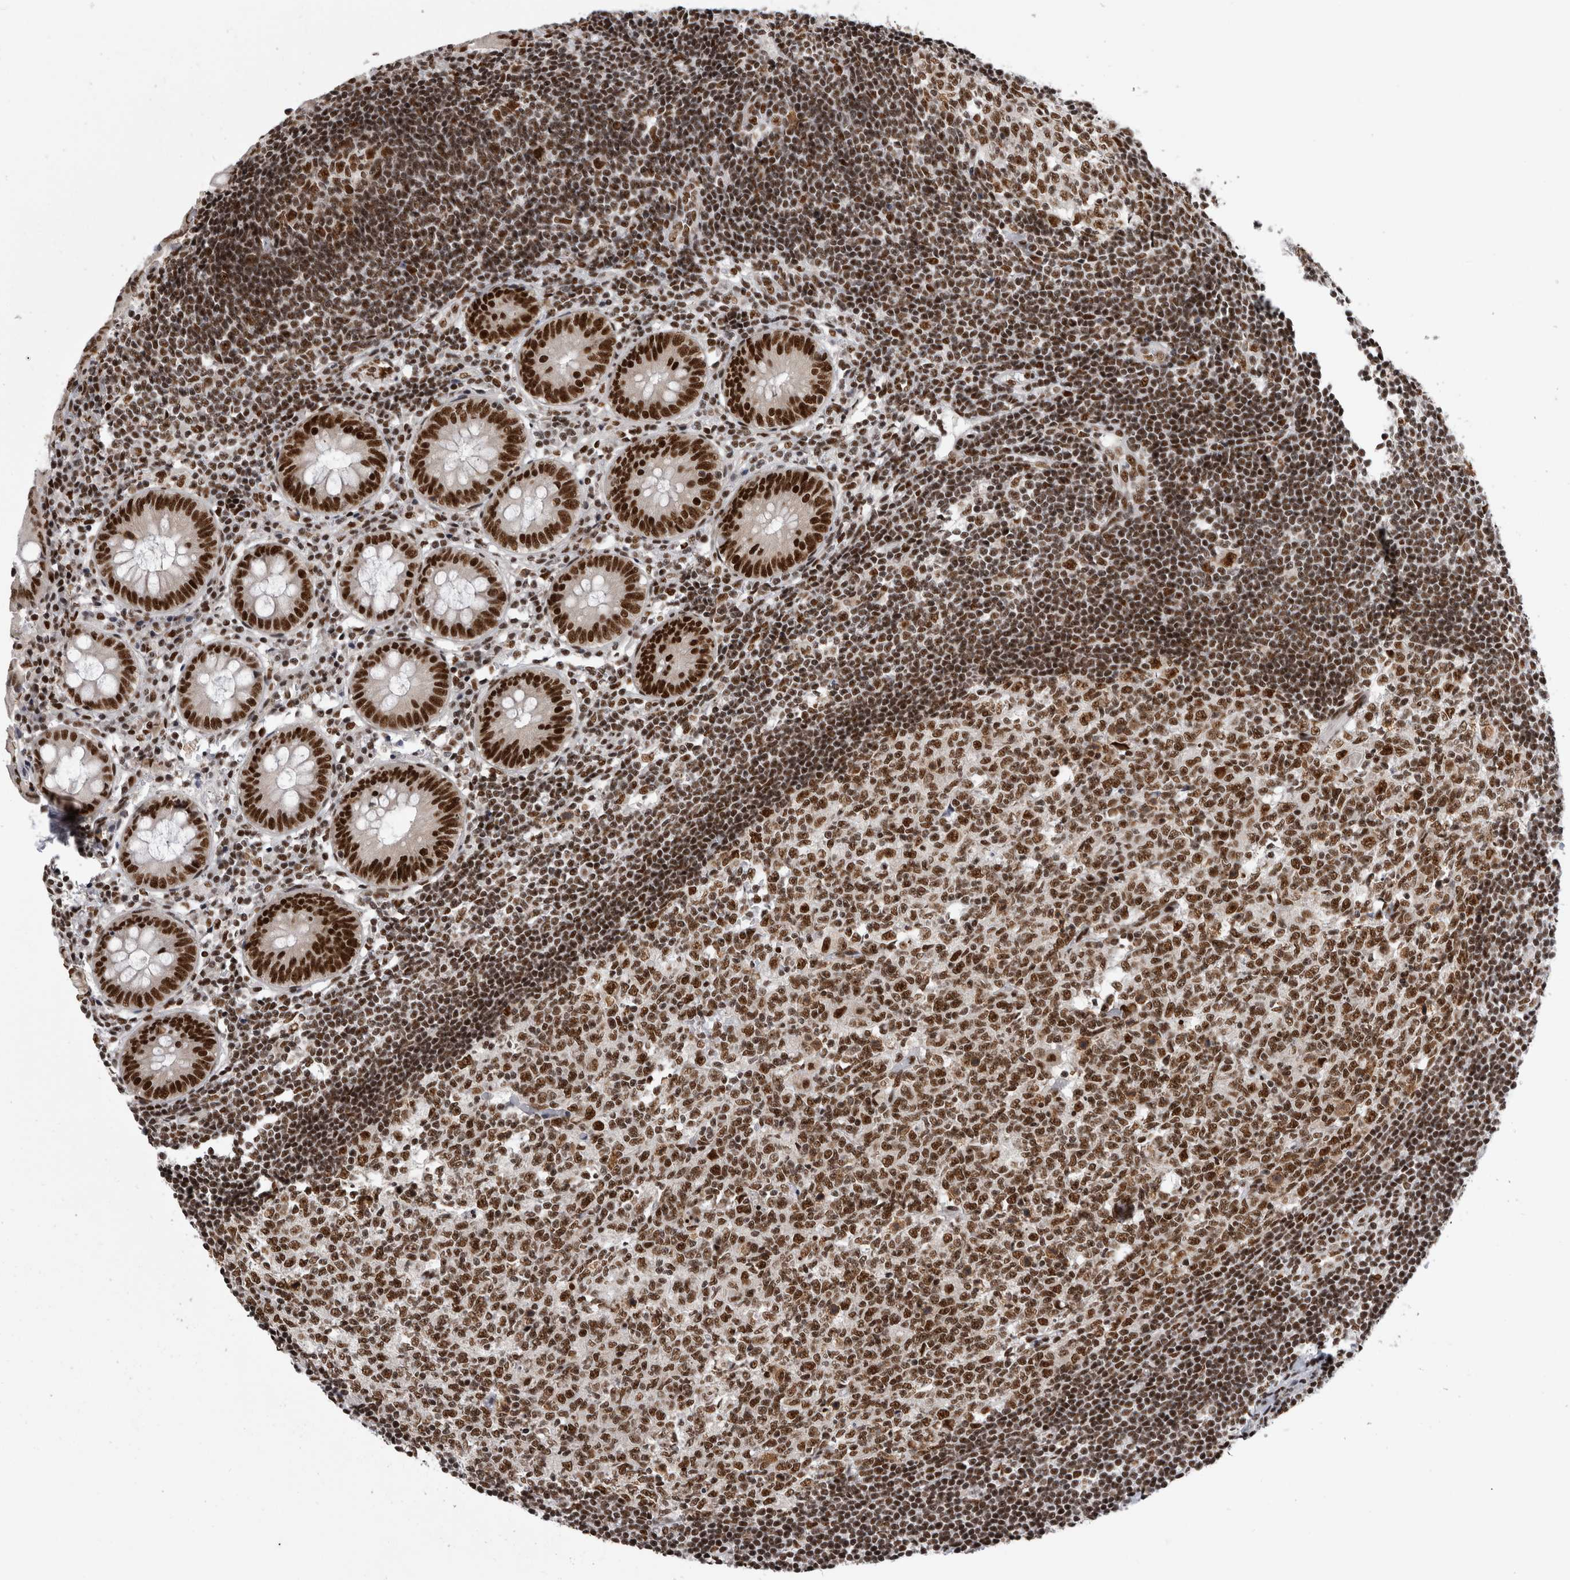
{"staining": {"intensity": "strong", "quantity": ">75%", "location": "nuclear"}, "tissue": "appendix", "cell_type": "Glandular cells", "image_type": "normal", "snomed": [{"axis": "morphology", "description": "Normal tissue, NOS"}, {"axis": "topography", "description": "Appendix"}], "caption": "The histopathology image exhibits immunohistochemical staining of unremarkable appendix. There is strong nuclear positivity is present in about >75% of glandular cells. The protein of interest is shown in brown color, while the nuclei are stained blue.", "gene": "ZSCAN2", "patient": {"sex": "female", "age": 54}}